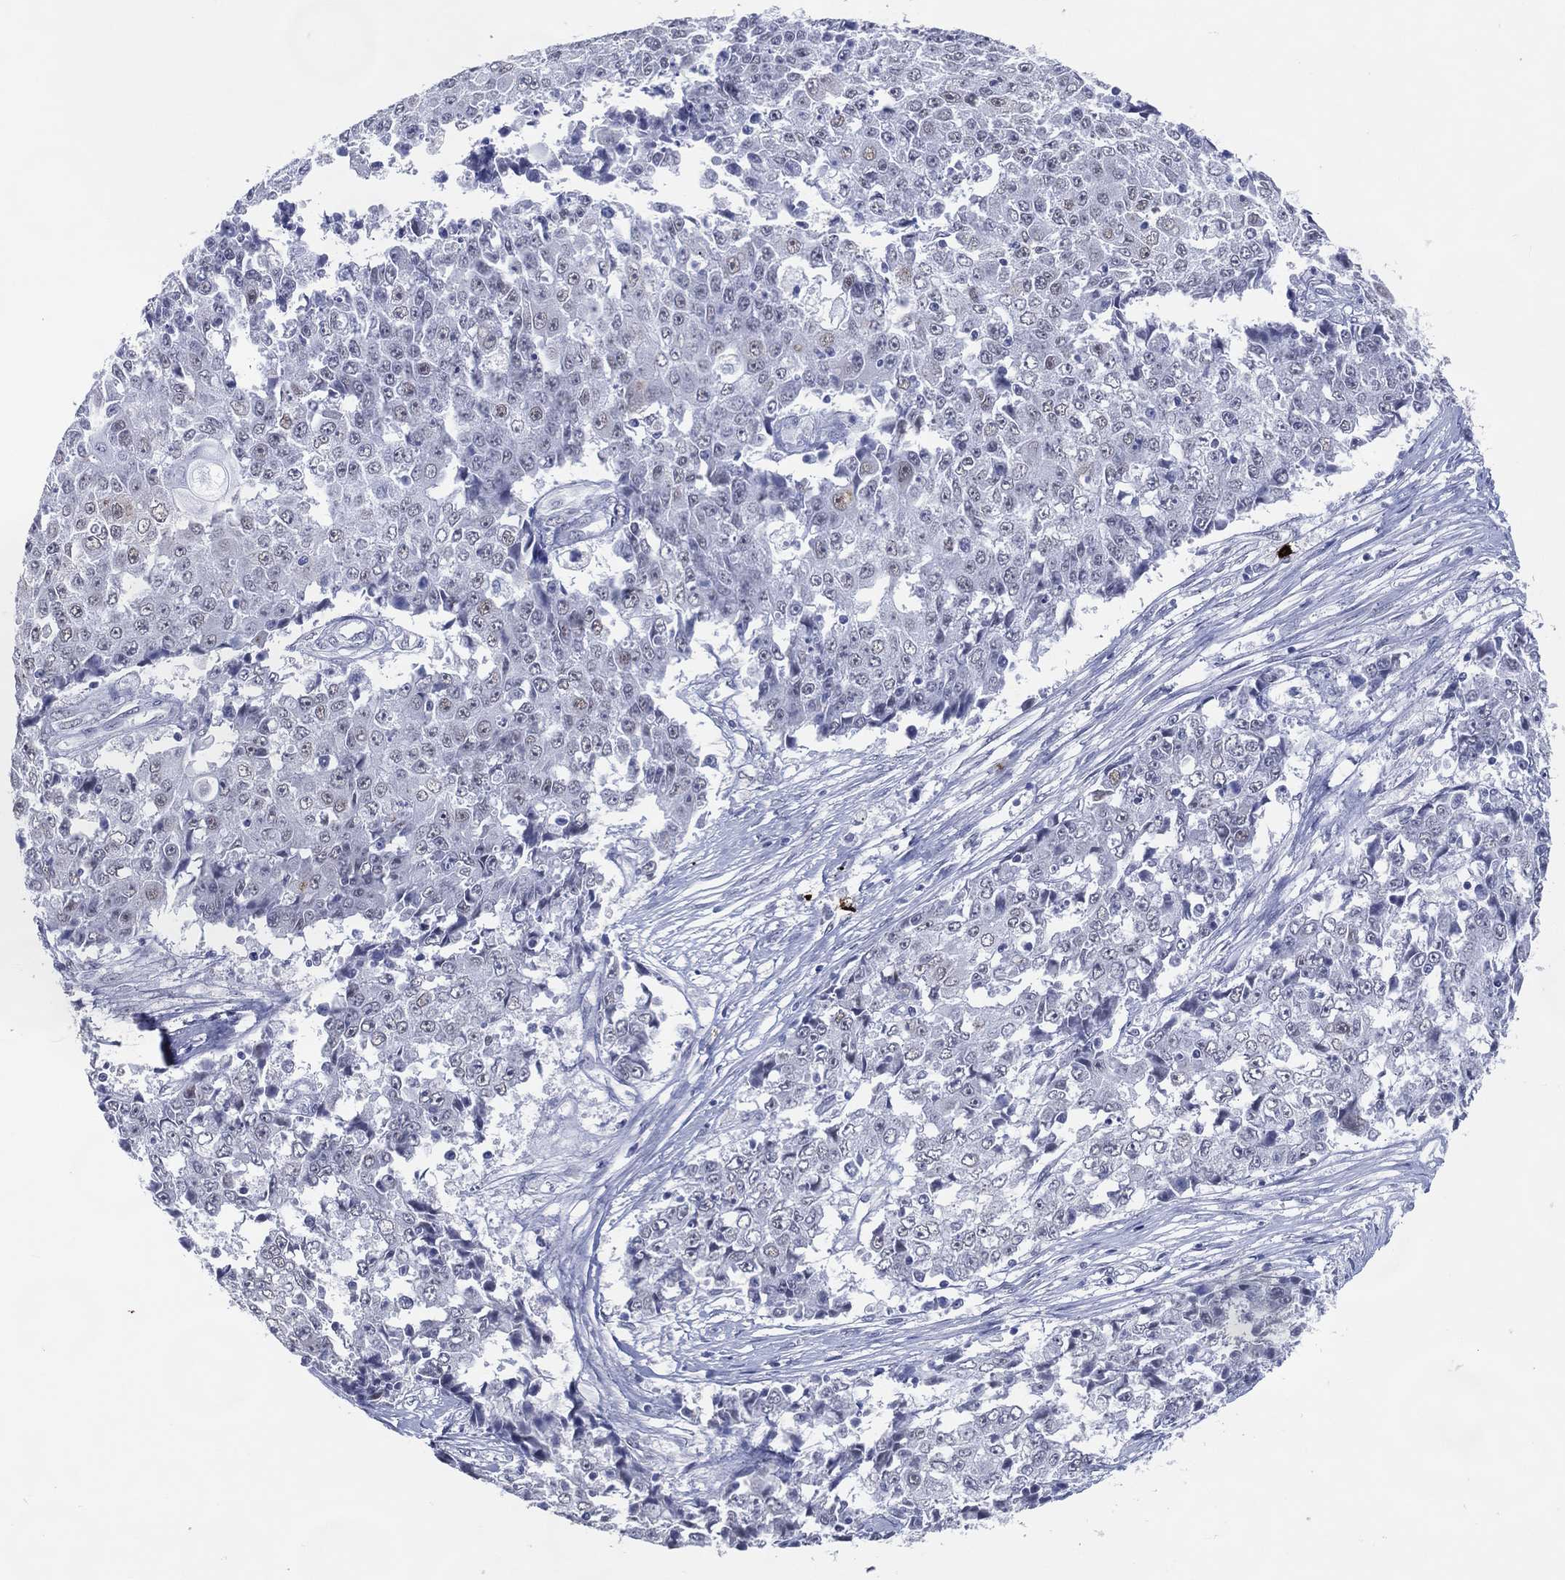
{"staining": {"intensity": "negative", "quantity": "none", "location": "none"}, "tissue": "ovarian cancer", "cell_type": "Tumor cells", "image_type": "cancer", "snomed": [{"axis": "morphology", "description": "Carcinoma, endometroid"}, {"axis": "topography", "description": "Ovary"}], "caption": "High magnification brightfield microscopy of ovarian cancer stained with DAB (3,3'-diaminobenzidine) (brown) and counterstained with hematoxylin (blue): tumor cells show no significant staining.", "gene": "CFAP58", "patient": {"sex": "female", "age": 42}}